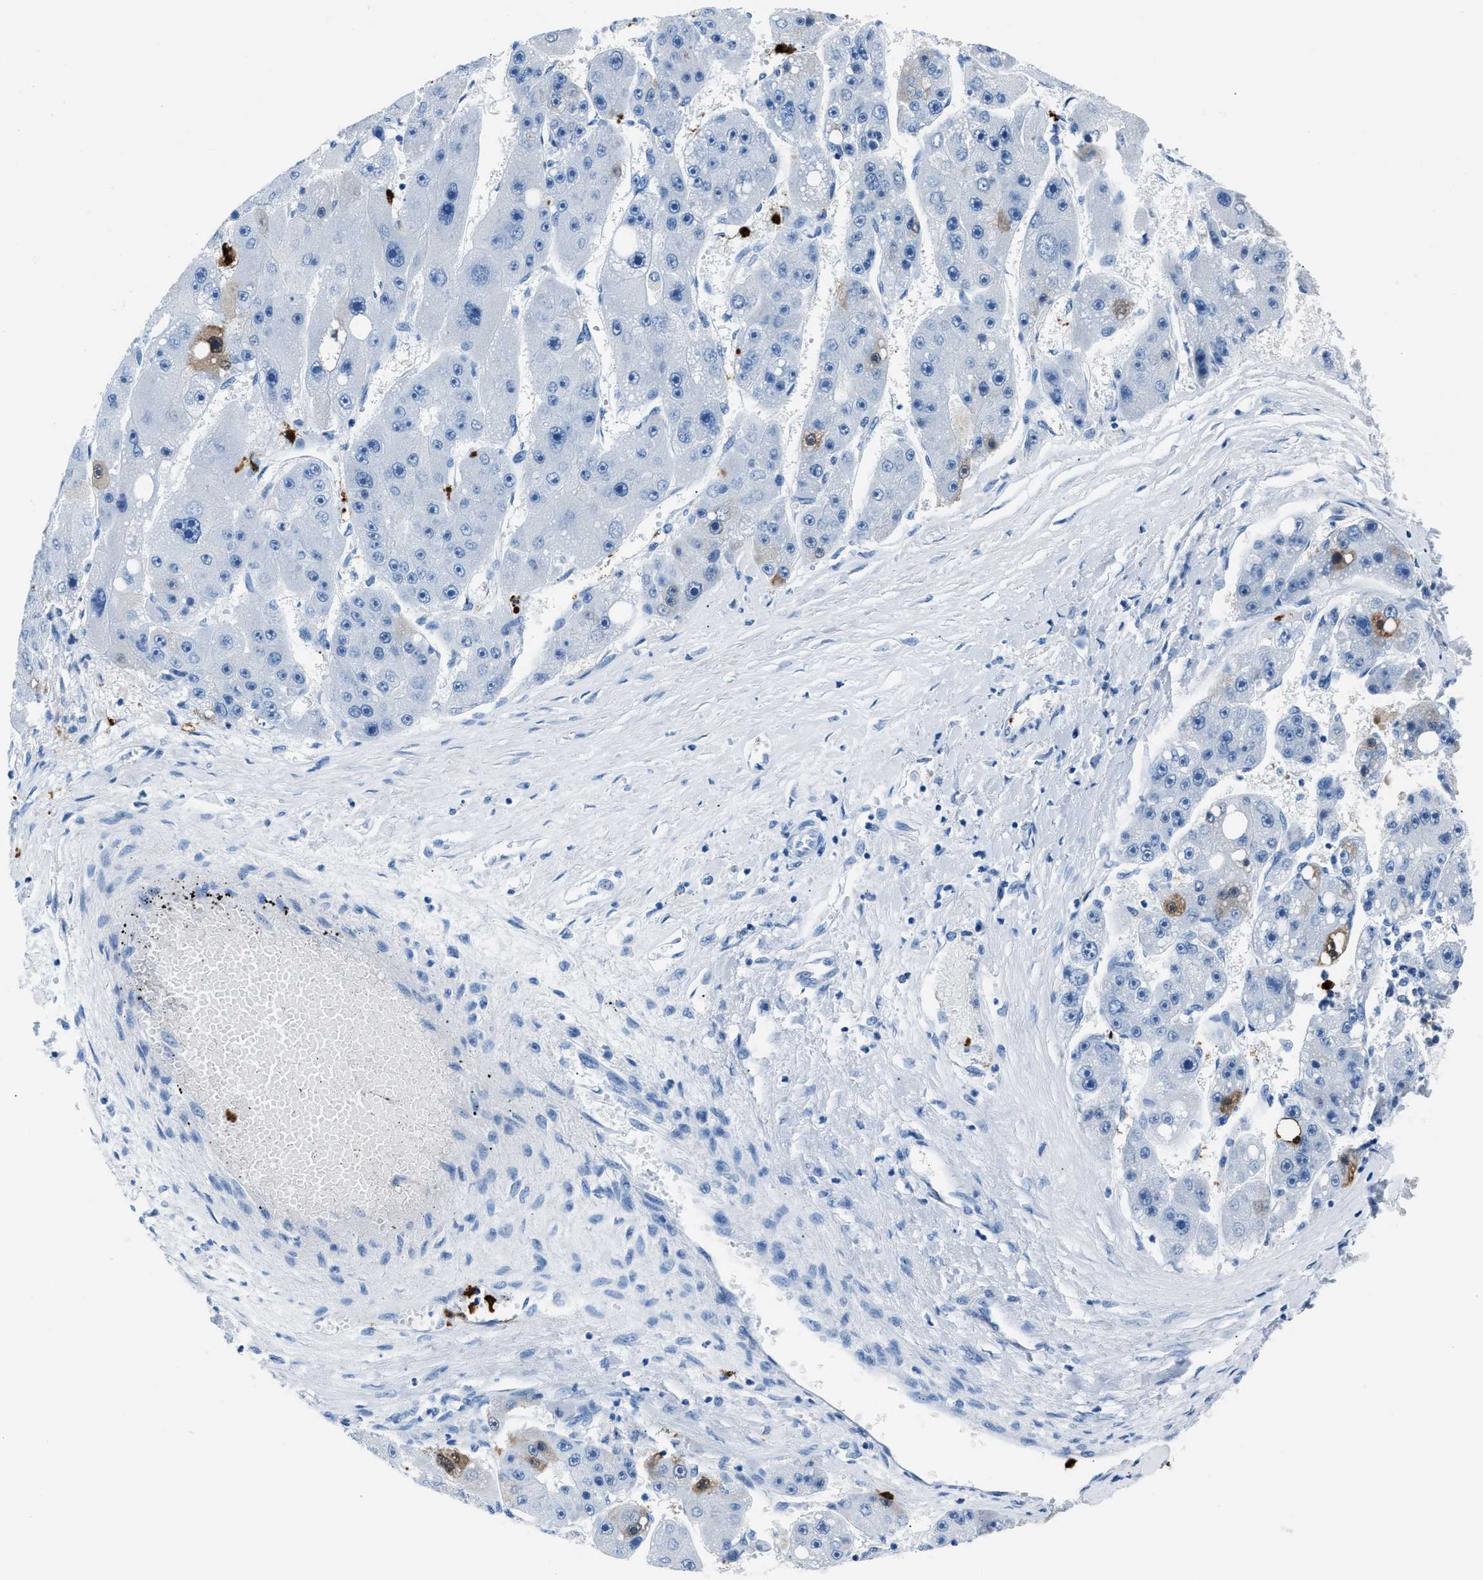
{"staining": {"intensity": "weak", "quantity": "<25%", "location": "cytoplasmic/membranous"}, "tissue": "liver cancer", "cell_type": "Tumor cells", "image_type": "cancer", "snomed": [{"axis": "morphology", "description": "Carcinoma, Hepatocellular, NOS"}, {"axis": "topography", "description": "Liver"}], "caption": "Immunohistochemical staining of human liver cancer displays no significant positivity in tumor cells.", "gene": "S100P", "patient": {"sex": "female", "age": 61}}